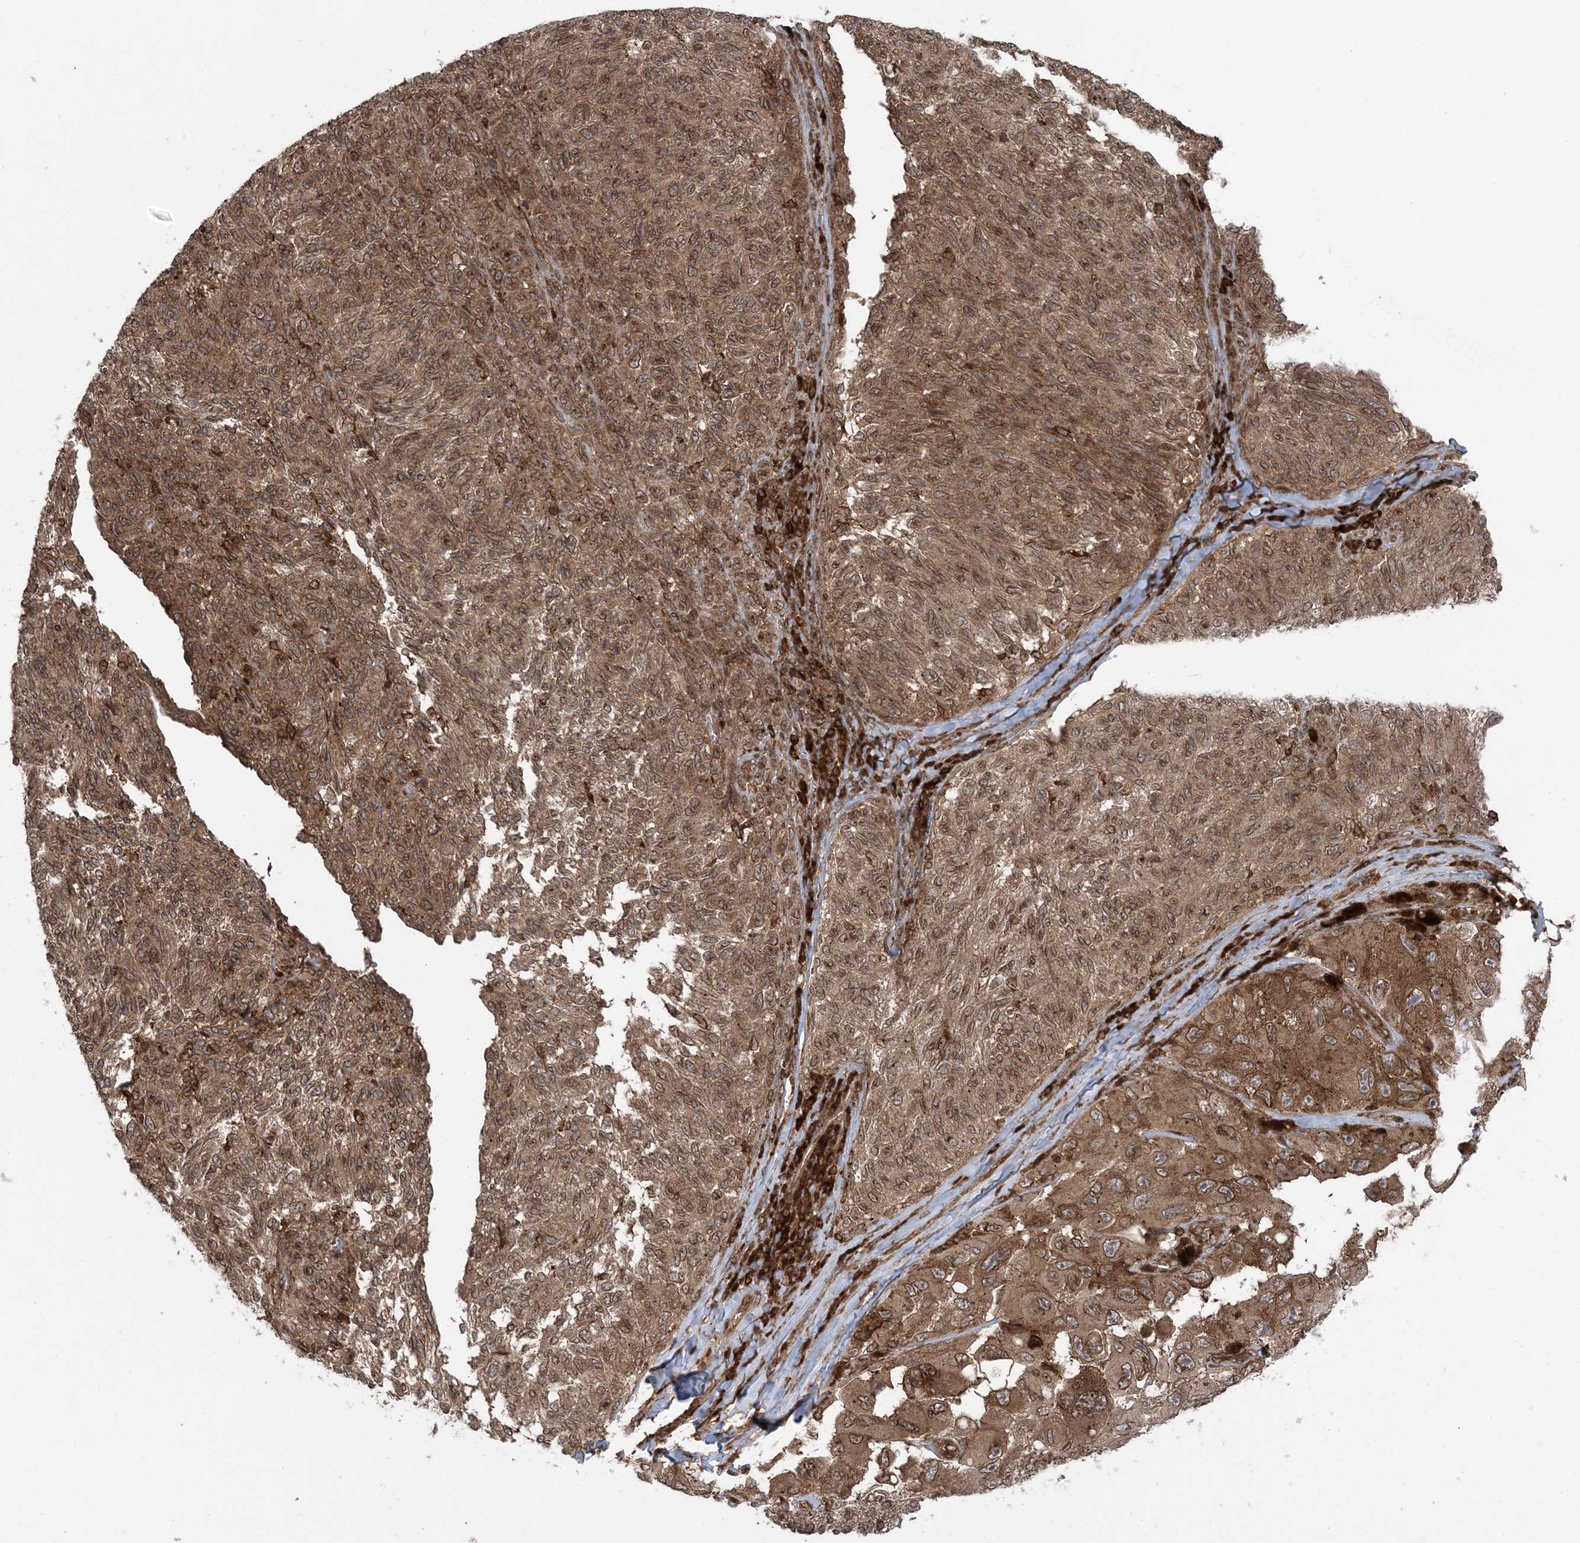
{"staining": {"intensity": "moderate", "quantity": ">75%", "location": "cytoplasmic/membranous,nuclear"}, "tissue": "melanoma", "cell_type": "Tumor cells", "image_type": "cancer", "snomed": [{"axis": "morphology", "description": "Malignant melanoma, NOS"}, {"axis": "topography", "description": "Skin"}], "caption": "Moderate cytoplasmic/membranous and nuclear positivity is identified in about >75% of tumor cells in melanoma. (Stains: DAB (3,3'-diaminobenzidine) in brown, nuclei in blue, Microscopy: brightfield microscopy at high magnification).", "gene": "DDX19B", "patient": {"sex": "female", "age": 73}}